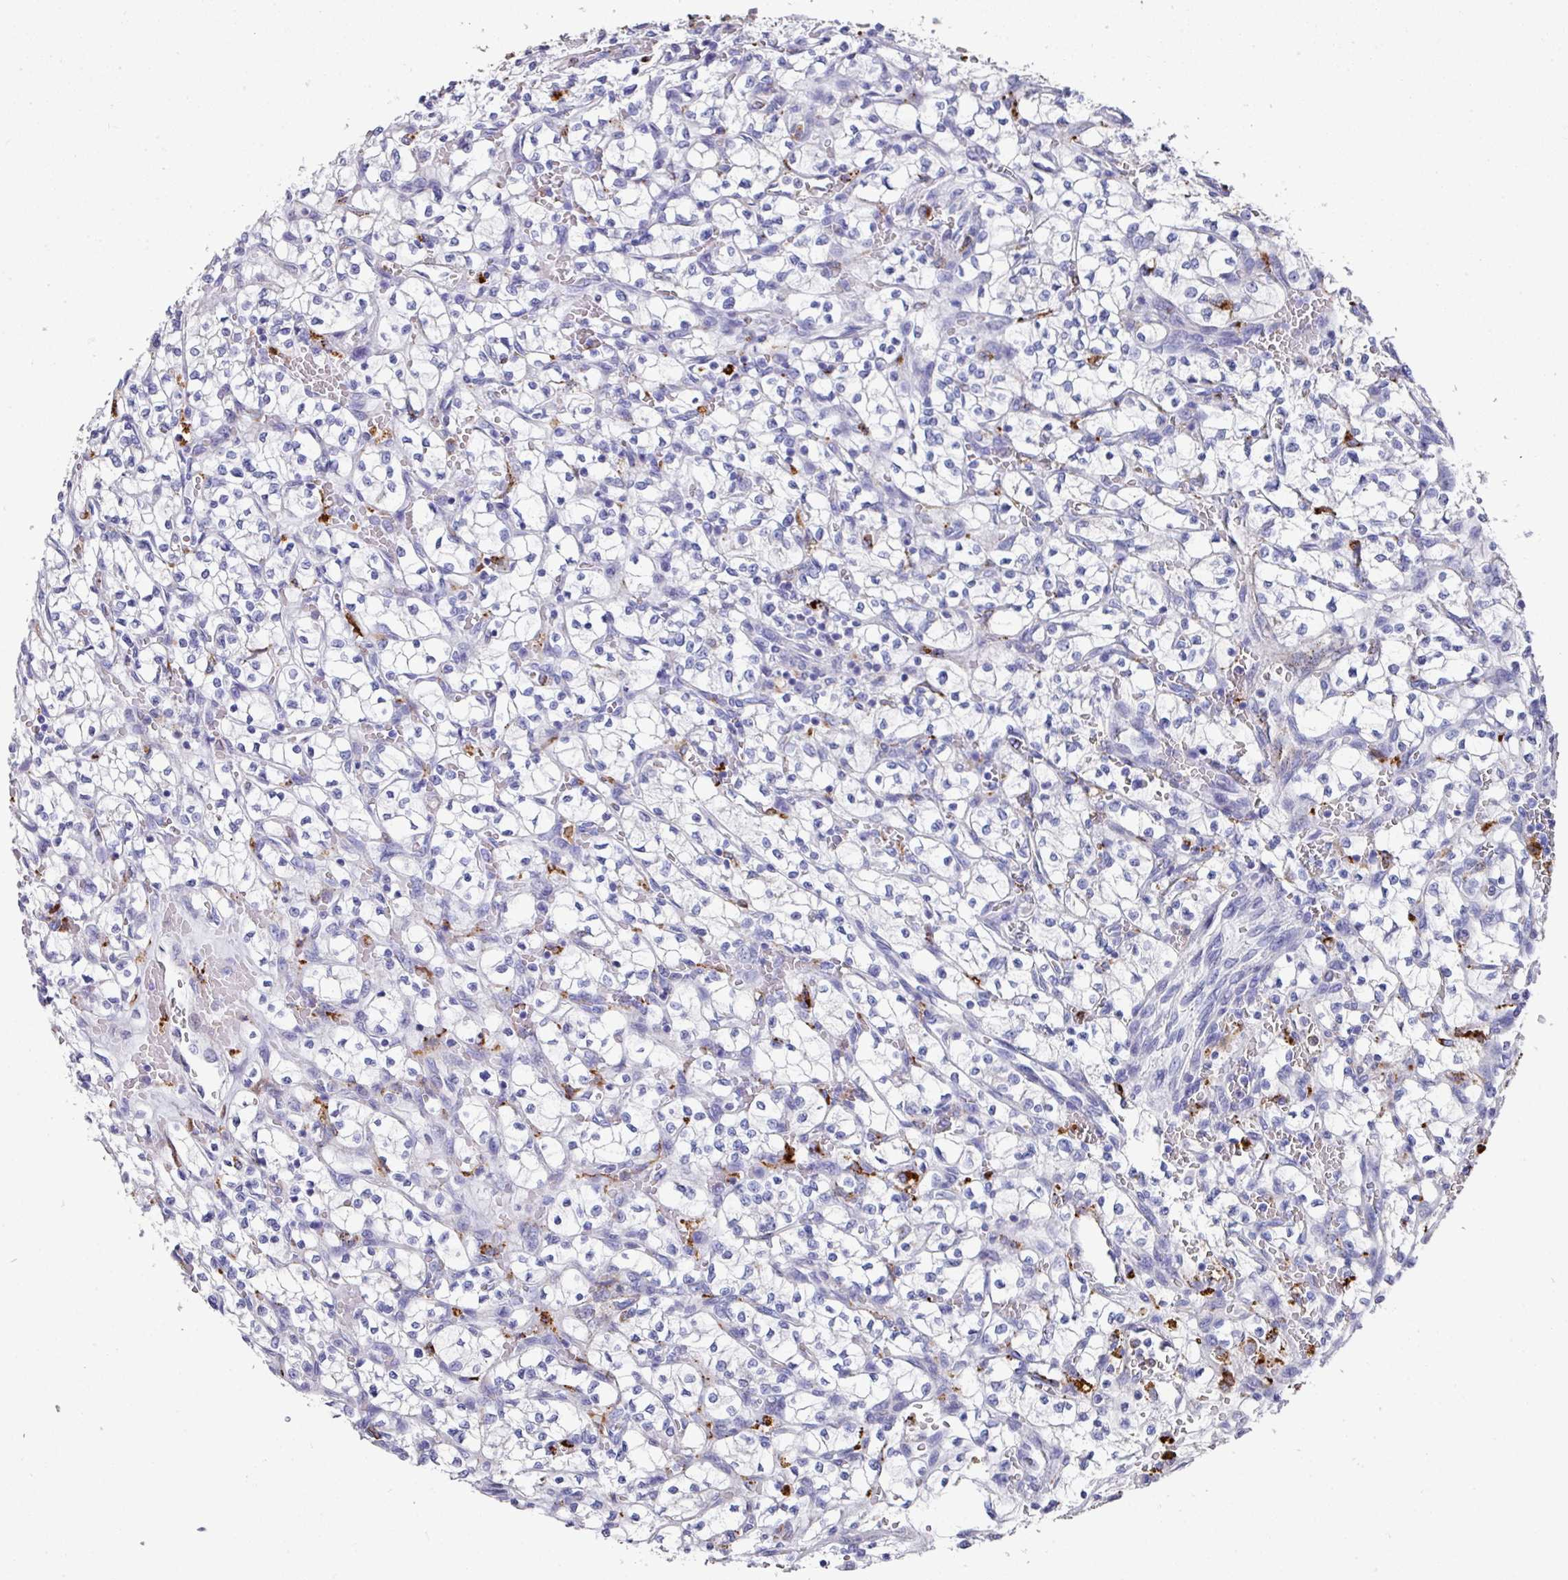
{"staining": {"intensity": "negative", "quantity": "none", "location": "none"}, "tissue": "renal cancer", "cell_type": "Tumor cells", "image_type": "cancer", "snomed": [{"axis": "morphology", "description": "Adenocarcinoma, NOS"}, {"axis": "topography", "description": "Kidney"}], "caption": "This is a photomicrograph of immunohistochemistry (IHC) staining of renal adenocarcinoma, which shows no positivity in tumor cells.", "gene": "CPVL", "patient": {"sex": "female", "age": 64}}